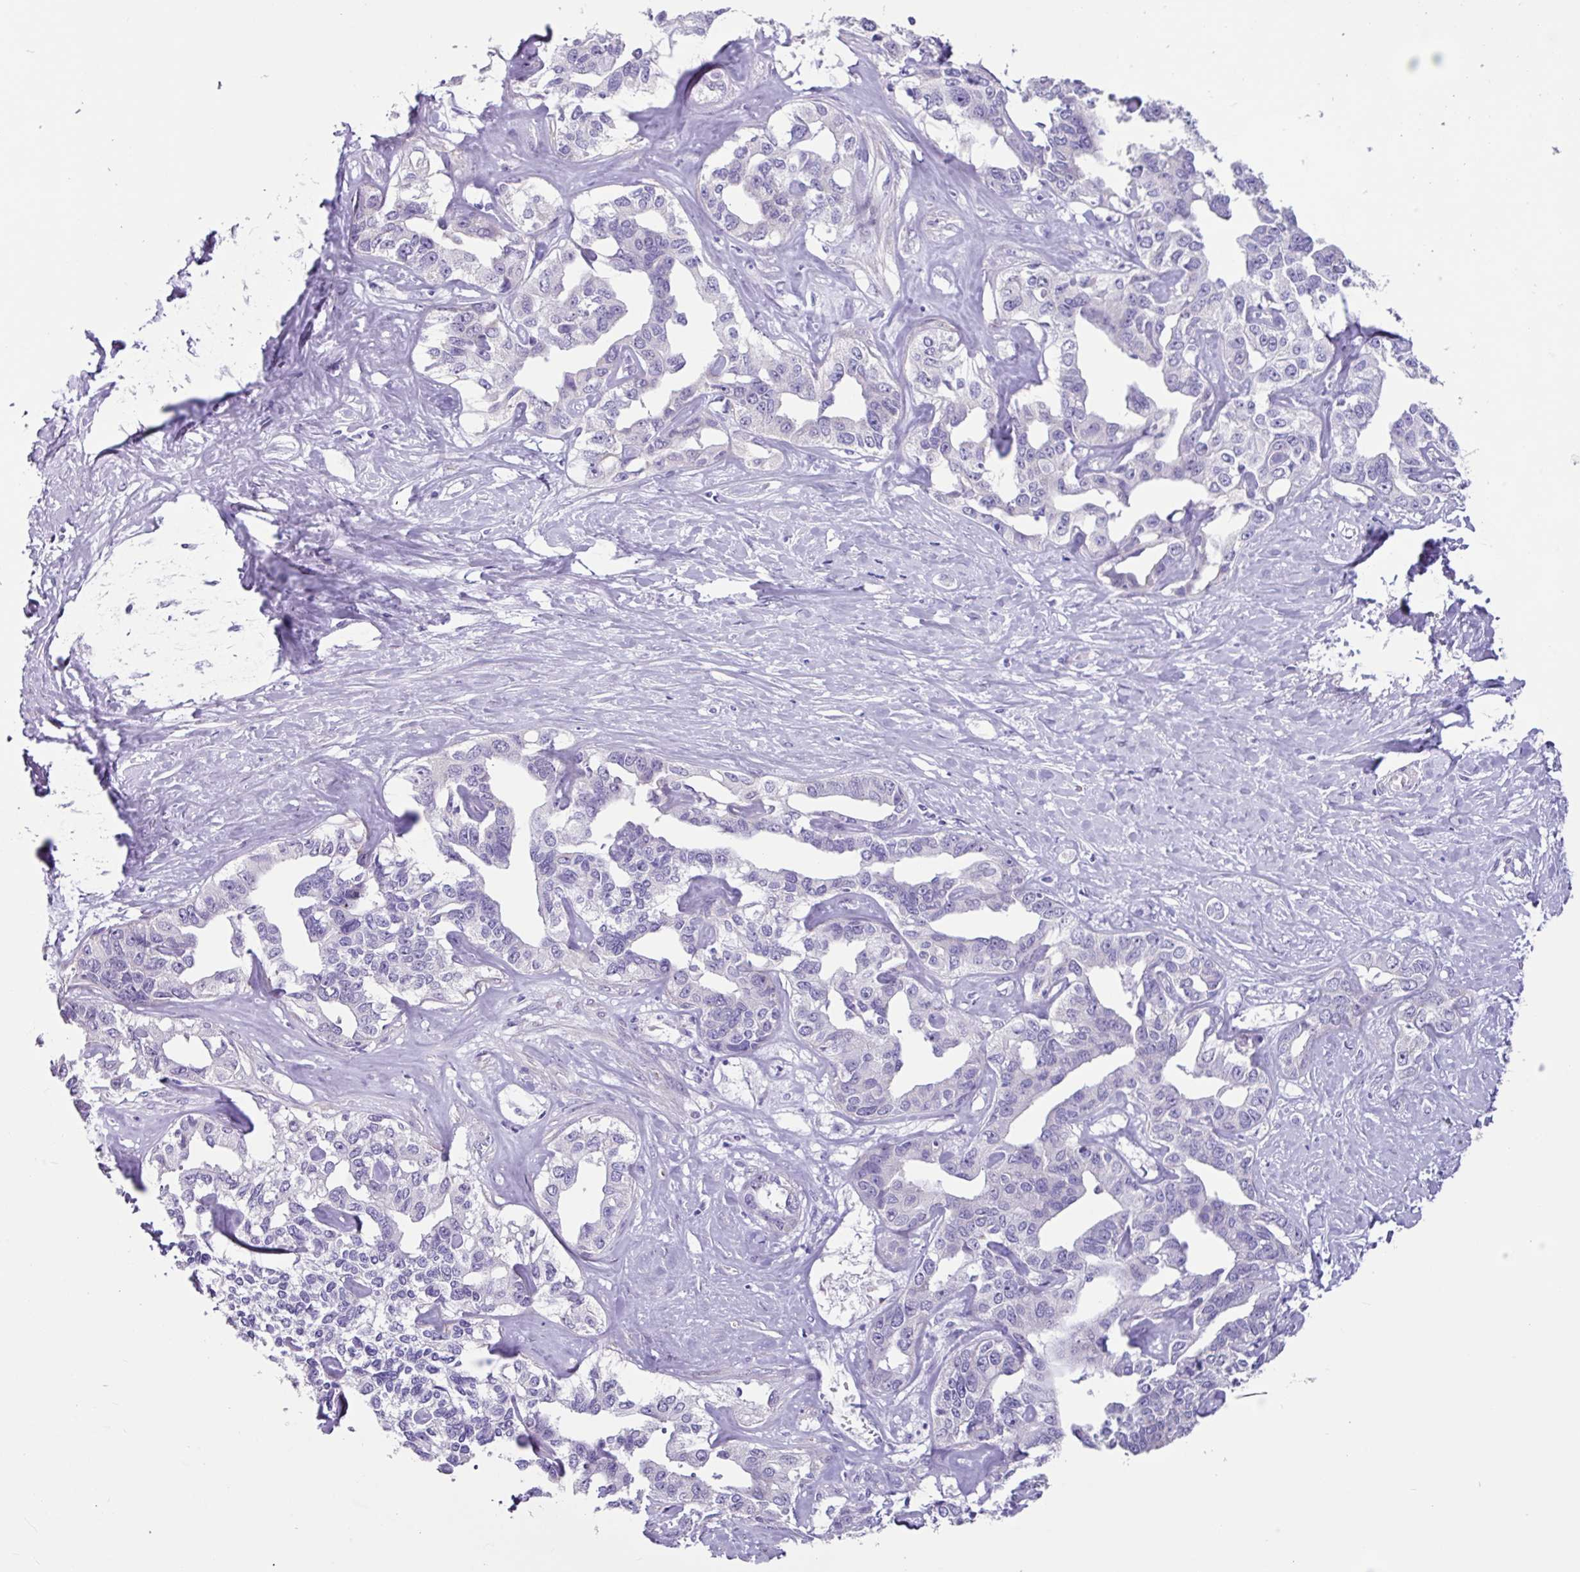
{"staining": {"intensity": "negative", "quantity": "none", "location": "none"}, "tissue": "liver cancer", "cell_type": "Tumor cells", "image_type": "cancer", "snomed": [{"axis": "morphology", "description": "Cholangiocarcinoma"}, {"axis": "topography", "description": "Liver"}], "caption": "IHC histopathology image of neoplastic tissue: human liver cancer (cholangiocarcinoma) stained with DAB shows no significant protein positivity in tumor cells. Brightfield microscopy of IHC stained with DAB (3,3'-diaminobenzidine) (brown) and hematoxylin (blue), captured at high magnification.", "gene": "OTX1", "patient": {"sex": "male", "age": 59}}